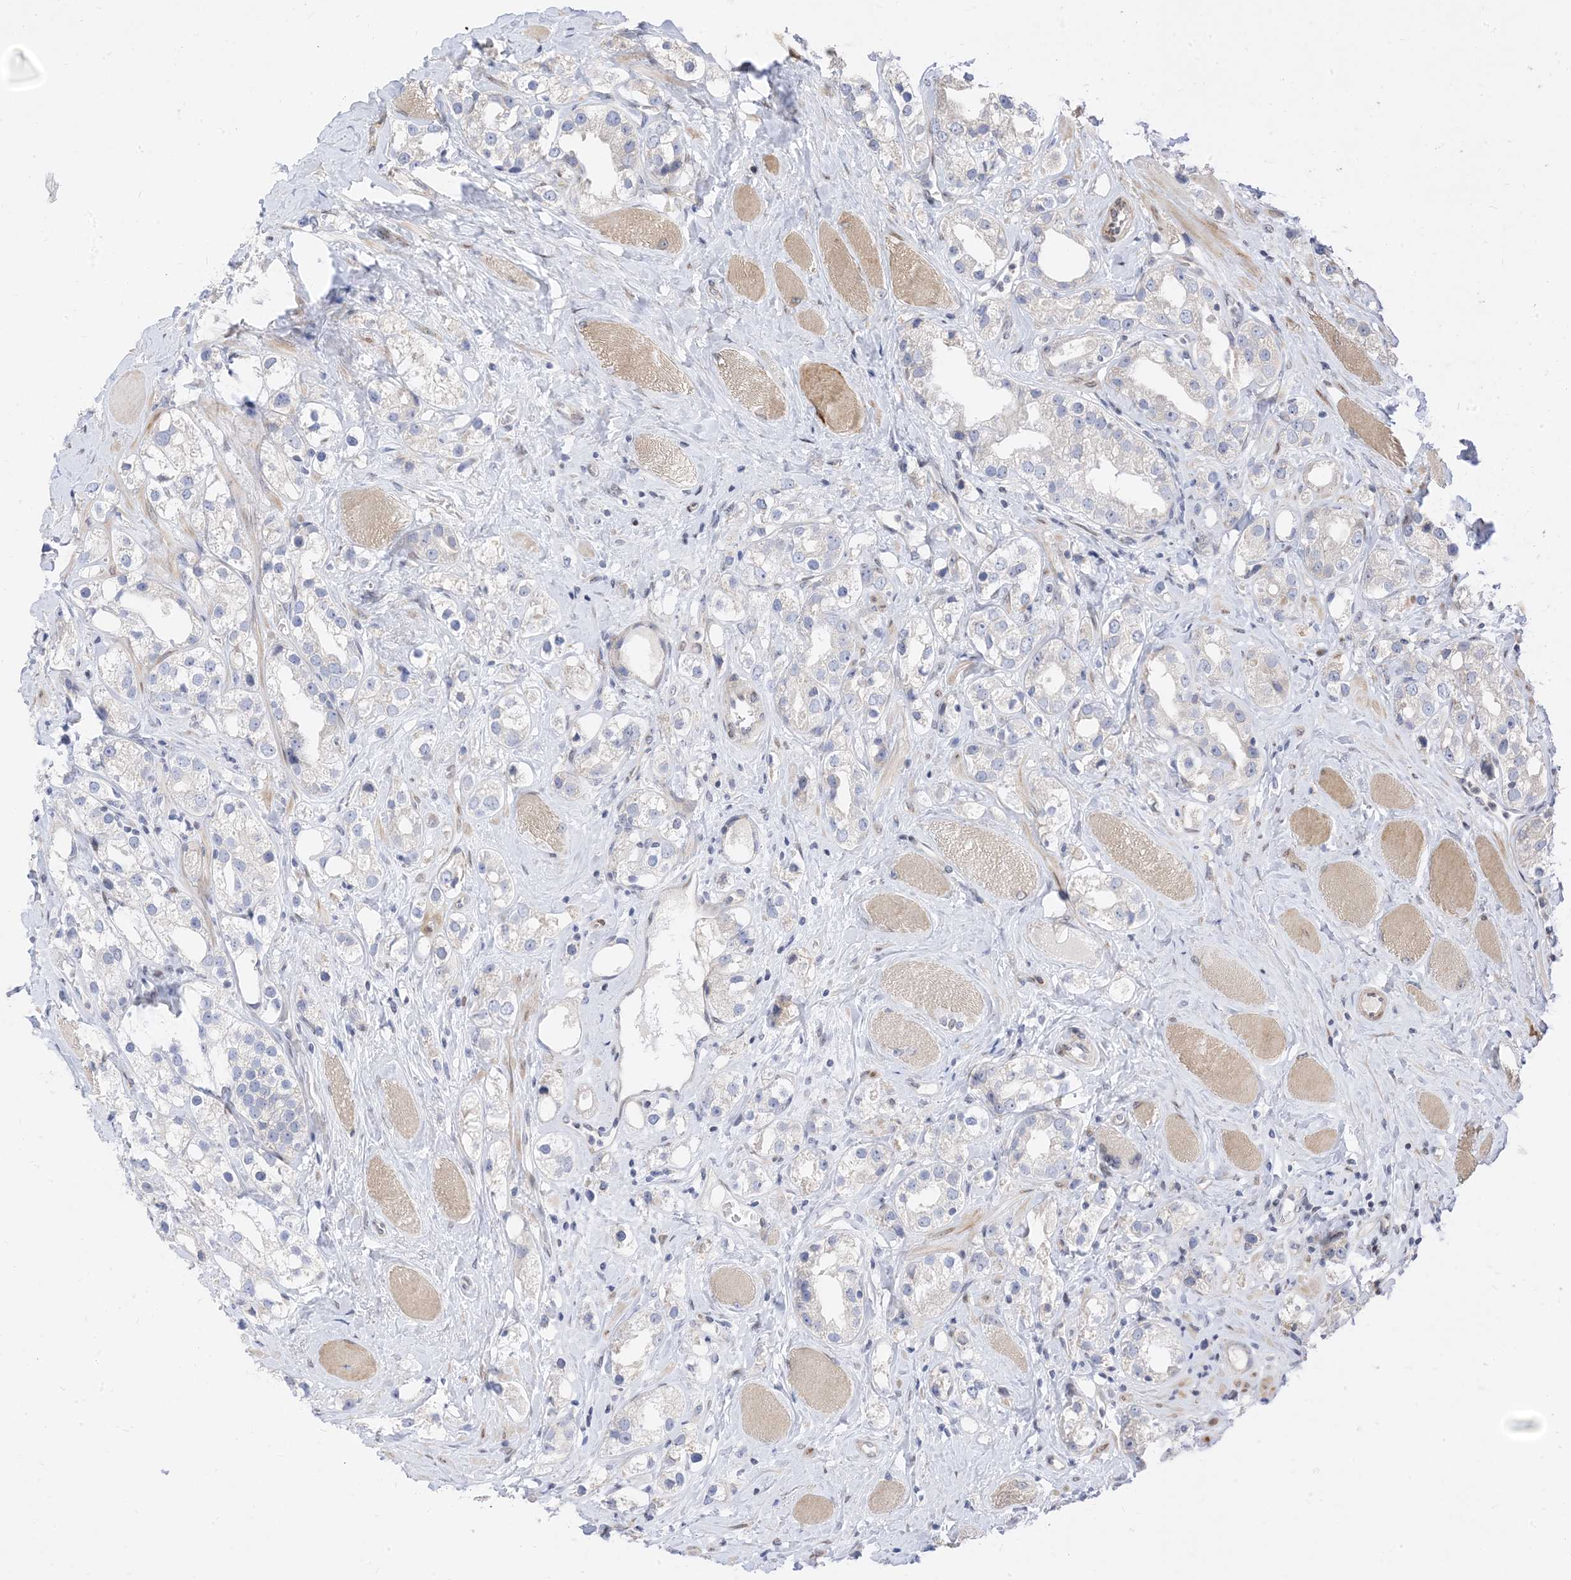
{"staining": {"intensity": "negative", "quantity": "none", "location": "none"}, "tissue": "prostate cancer", "cell_type": "Tumor cells", "image_type": "cancer", "snomed": [{"axis": "morphology", "description": "Adenocarcinoma, NOS"}, {"axis": "topography", "description": "Prostate"}], "caption": "Prostate adenocarcinoma was stained to show a protein in brown. There is no significant positivity in tumor cells.", "gene": "TYSND1", "patient": {"sex": "male", "age": 79}}